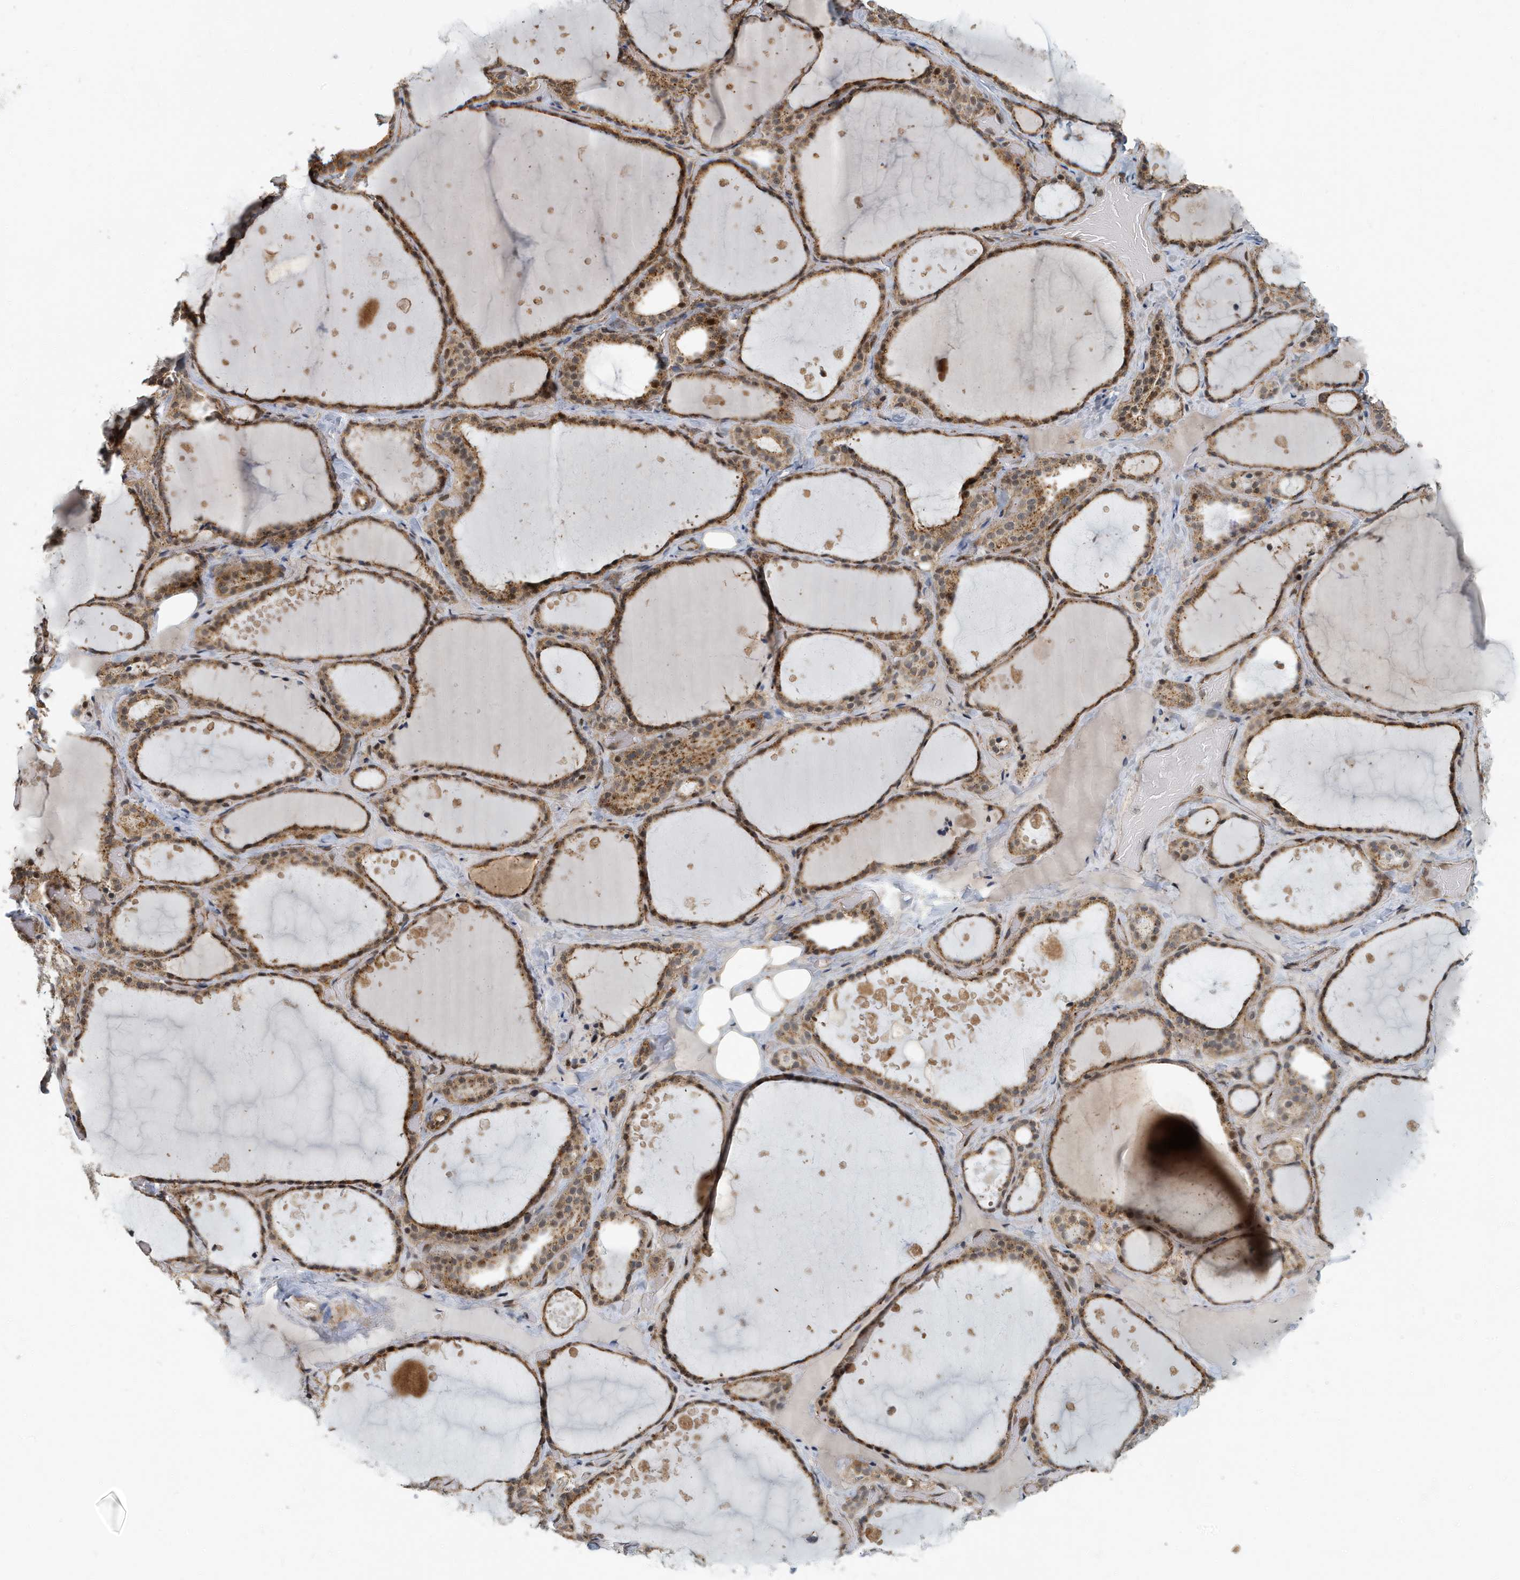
{"staining": {"intensity": "moderate", "quantity": ">75%", "location": "cytoplasmic/membranous,nuclear"}, "tissue": "thyroid gland", "cell_type": "Glandular cells", "image_type": "normal", "snomed": [{"axis": "morphology", "description": "Normal tissue, NOS"}, {"axis": "topography", "description": "Thyroid gland"}], "caption": "Moderate cytoplasmic/membranous,nuclear protein positivity is appreciated in approximately >75% of glandular cells in thyroid gland.", "gene": "KIF15", "patient": {"sex": "female", "age": 44}}